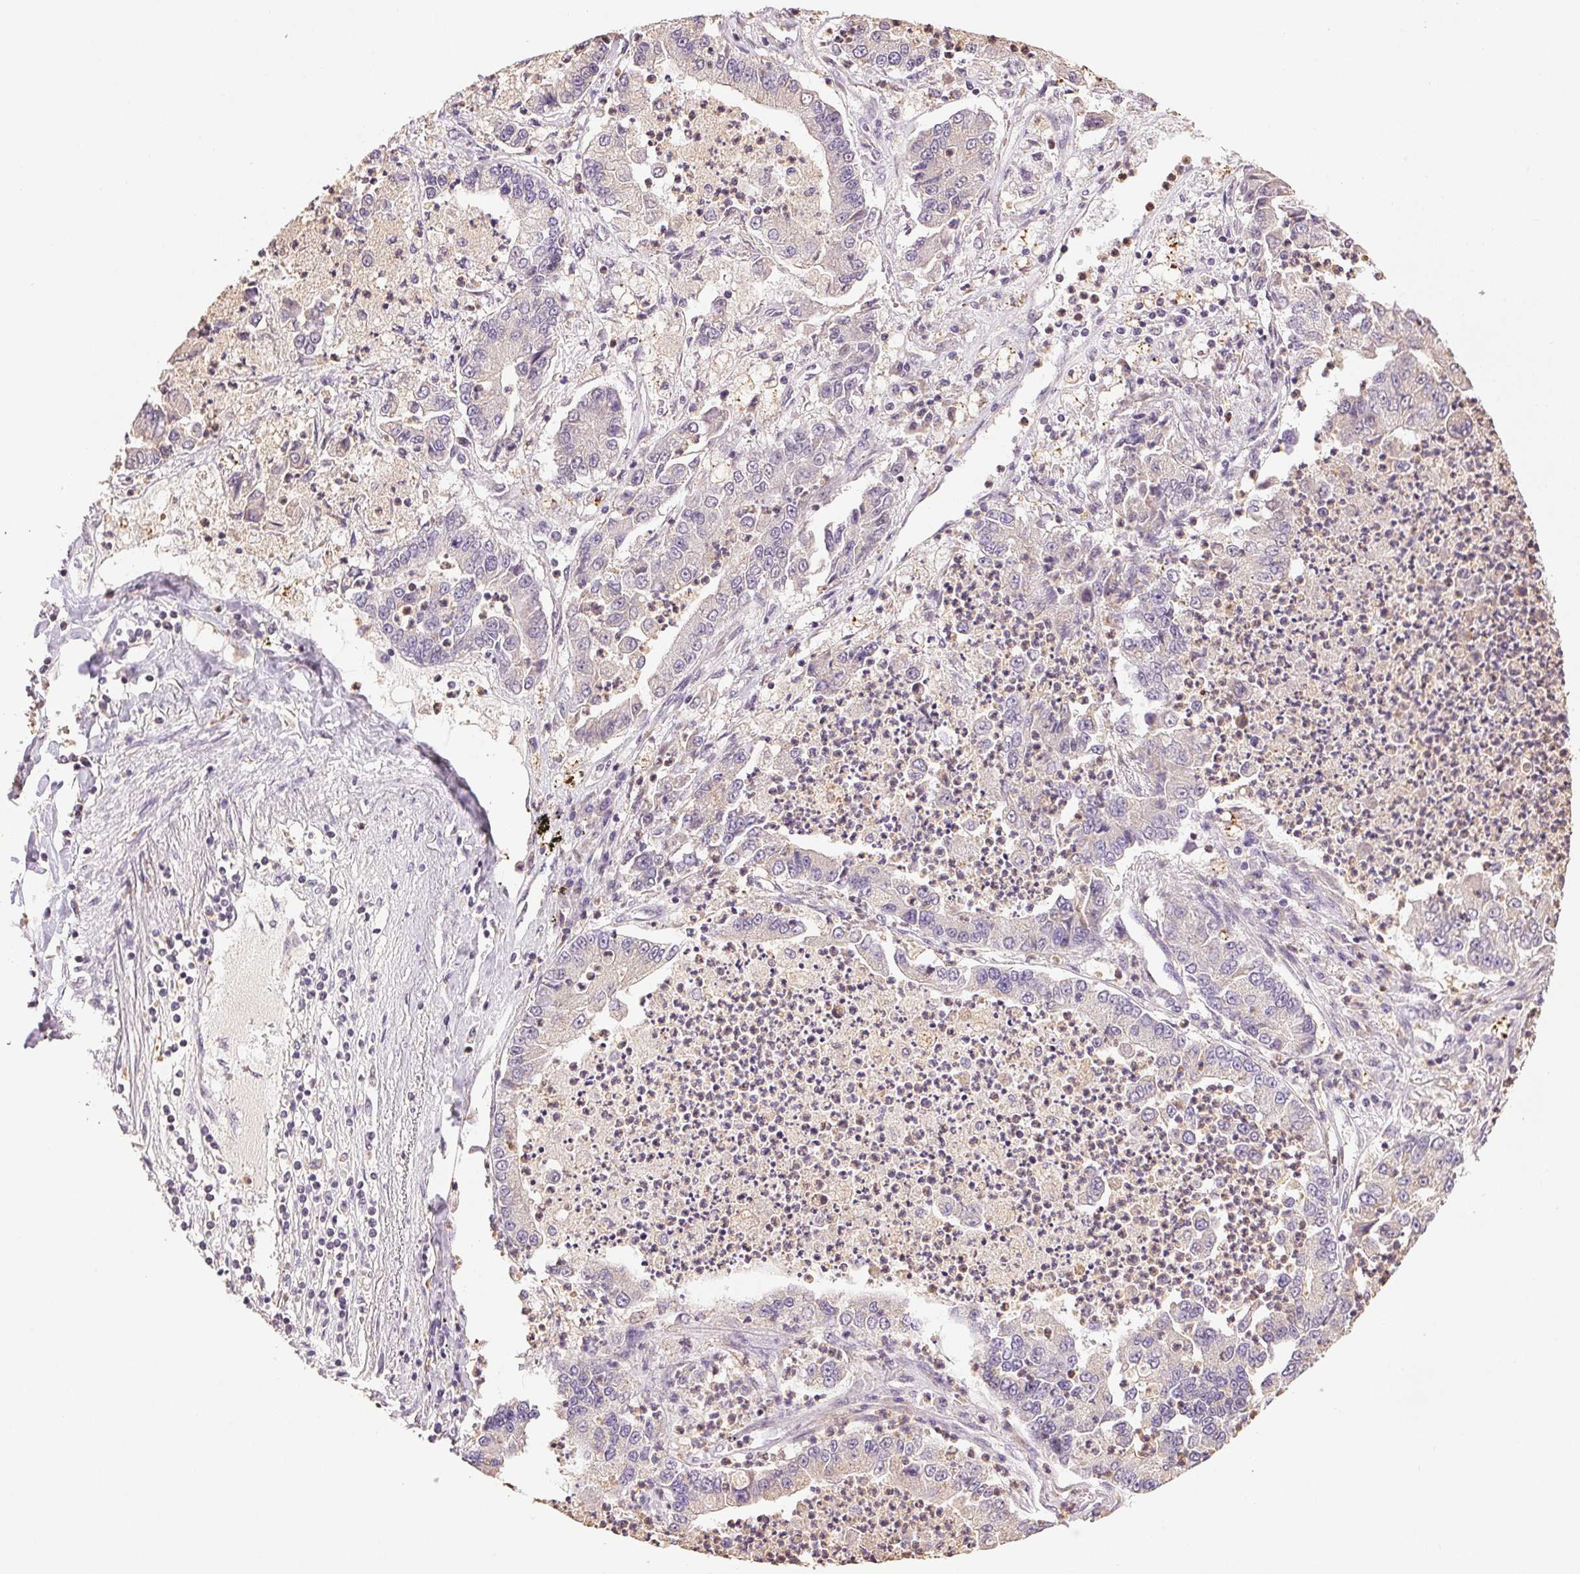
{"staining": {"intensity": "negative", "quantity": "none", "location": "none"}, "tissue": "lung cancer", "cell_type": "Tumor cells", "image_type": "cancer", "snomed": [{"axis": "morphology", "description": "Adenocarcinoma, NOS"}, {"axis": "topography", "description": "Lung"}], "caption": "DAB immunohistochemical staining of human lung adenocarcinoma shows no significant expression in tumor cells.", "gene": "TMEM253", "patient": {"sex": "female", "age": 57}}